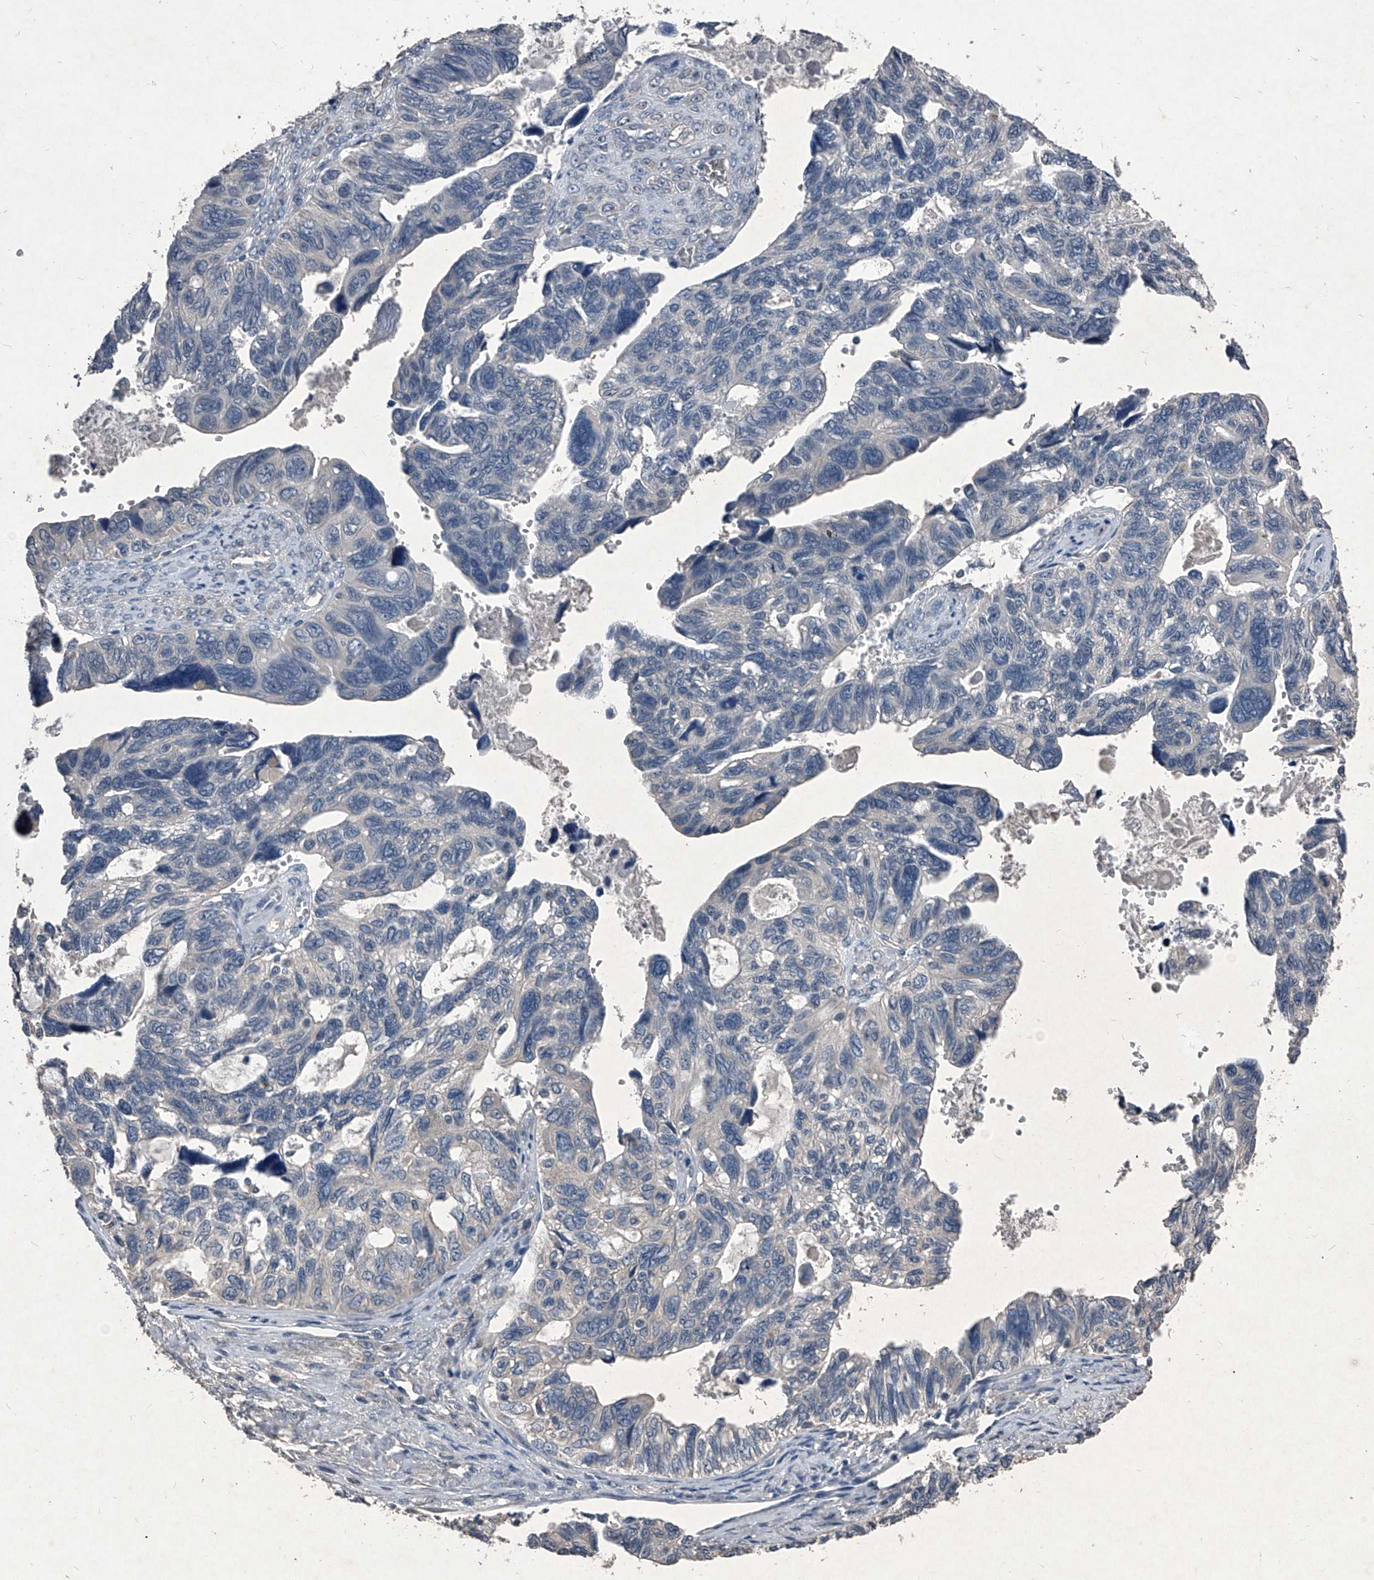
{"staining": {"intensity": "negative", "quantity": "none", "location": "none"}, "tissue": "ovarian cancer", "cell_type": "Tumor cells", "image_type": "cancer", "snomed": [{"axis": "morphology", "description": "Cystadenocarcinoma, serous, NOS"}, {"axis": "topography", "description": "Ovary"}], "caption": "This is a image of IHC staining of serous cystadenocarcinoma (ovarian), which shows no expression in tumor cells.", "gene": "MAPKAP1", "patient": {"sex": "female", "age": 79}}